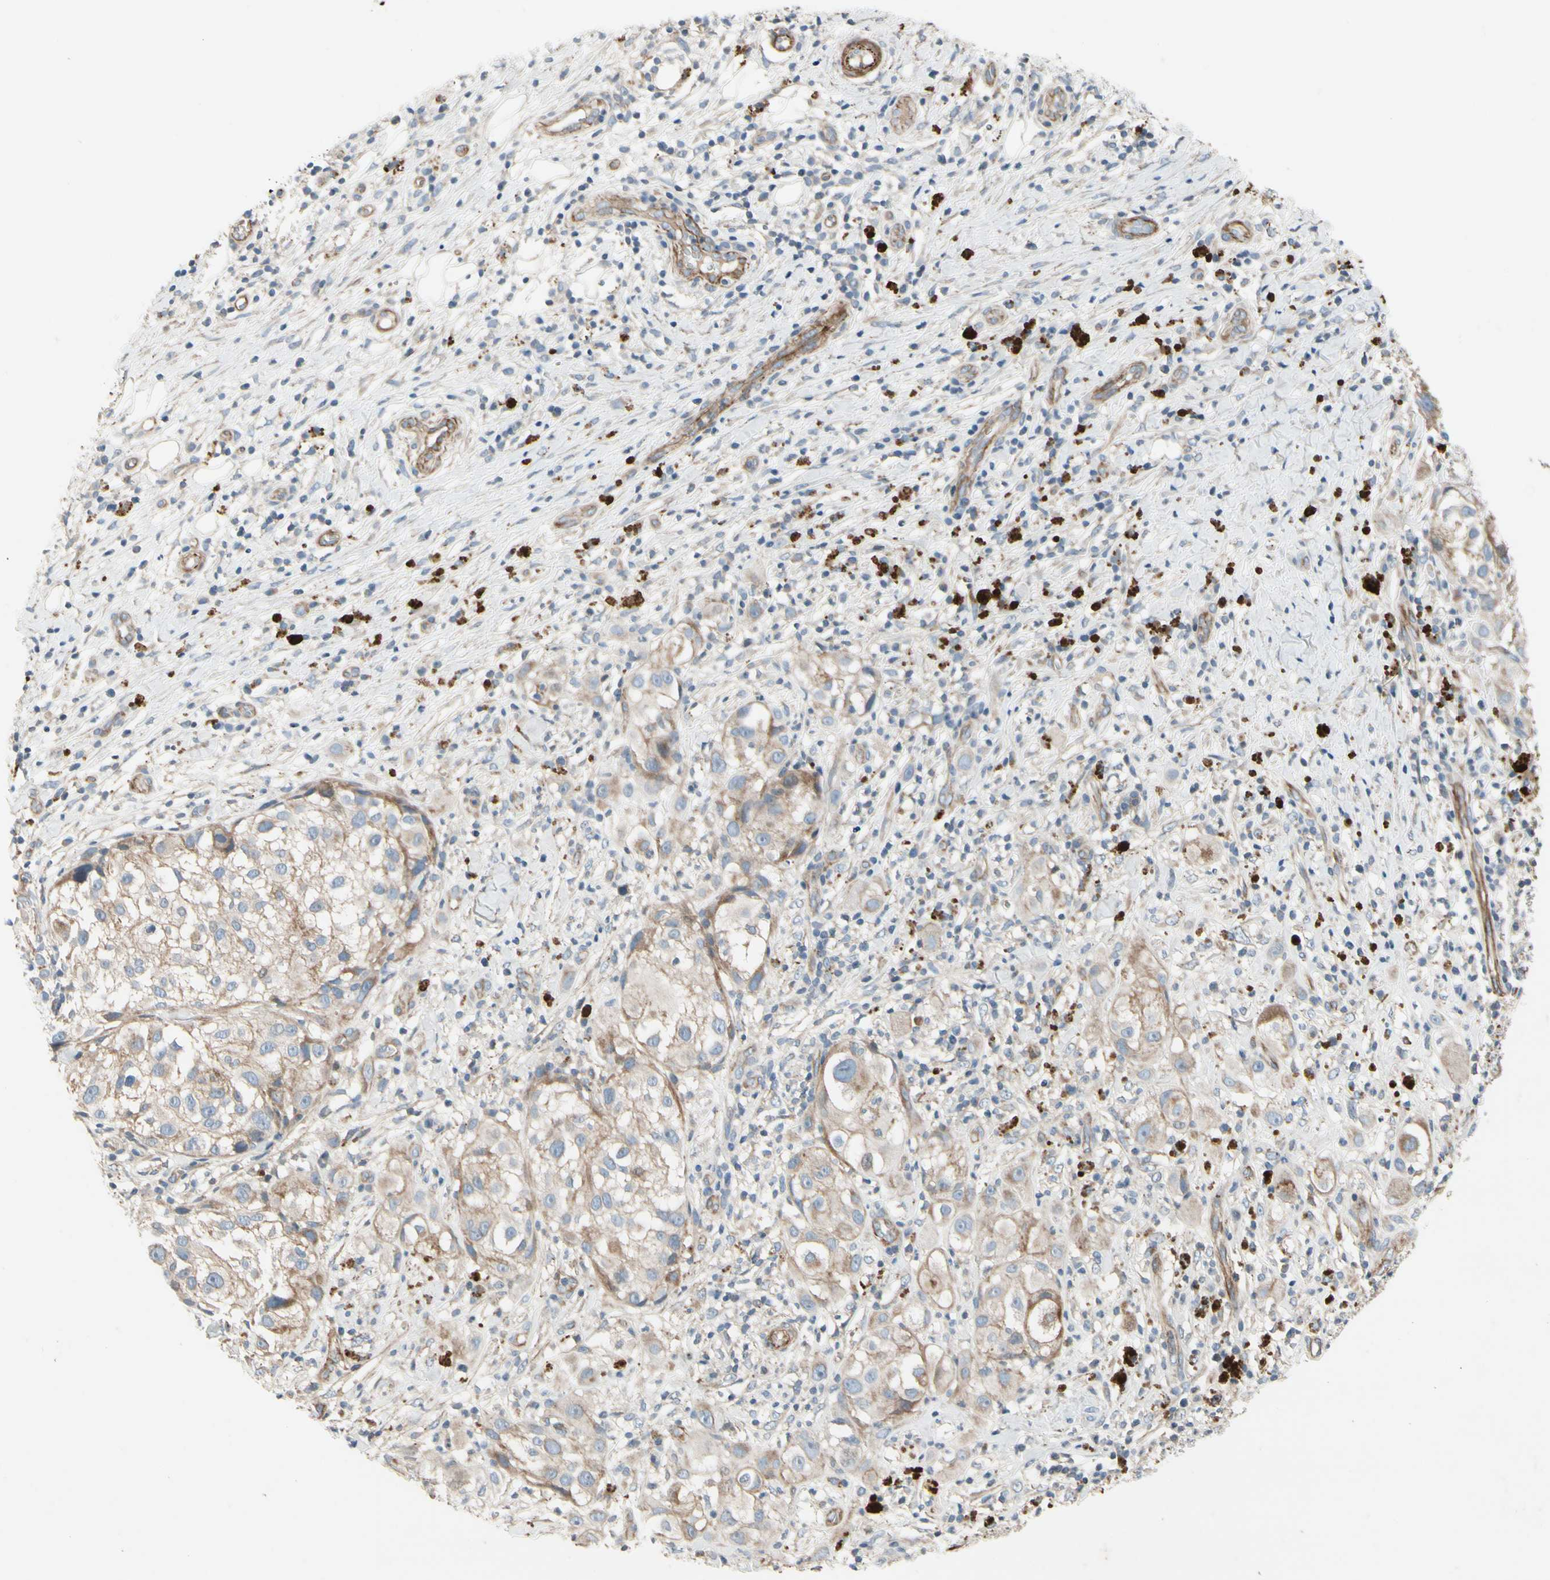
{"staining": {"intensity": "weak", "quantity": ">75%", "location": "cytoplasmic/membranous"}, "tissue": "melanoma", "cell_type": "Tumor cells", "image_type": "cancer", "snomed": [{"axis": "morphology", "description": "Necrosis, NOS"}, {"axis": "morphology", "description": "Malignant melanoma, NOS"}, {"axis": "topography", "description": "Skin"}], "caption": "A micrograph showing weak cytoplasmic/membranous expression in approximately >75% of tumor cells in malignant melanoma, as visualized by brown immunohistochemical staining.", "gene": "TPM1", "patient": {"sex": "female", "age": 87}}